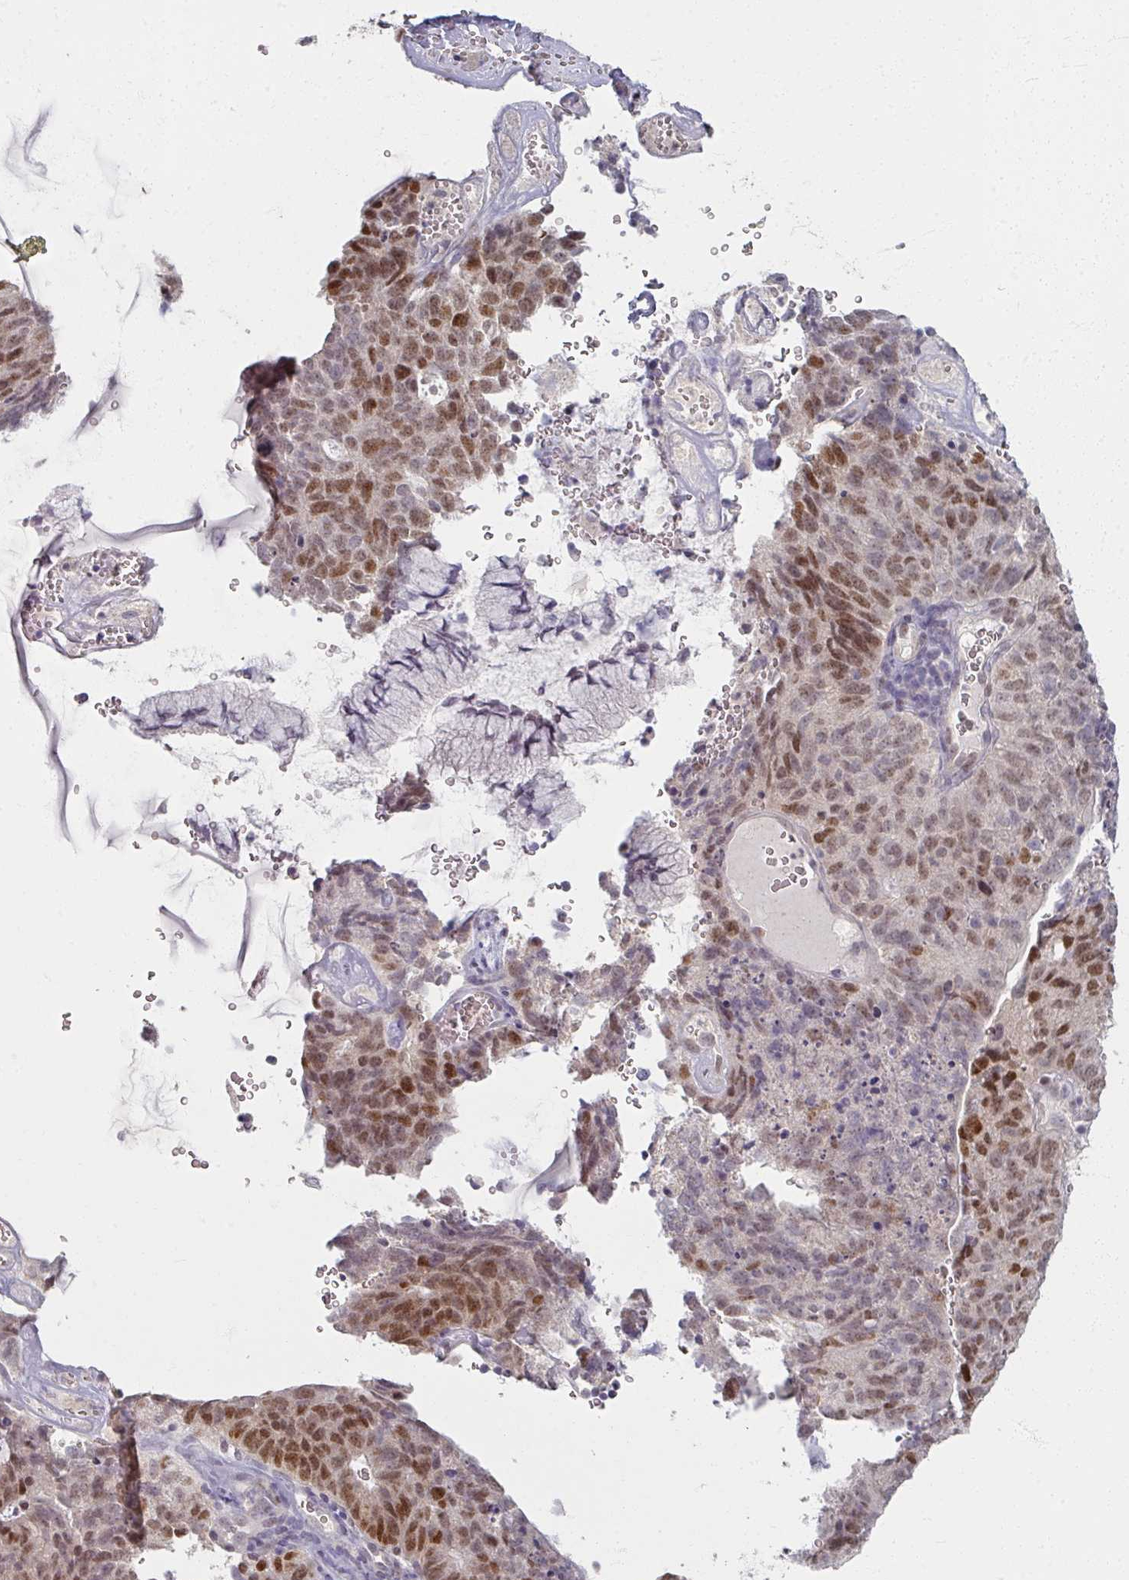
{"staining": {"intensity": "moderate", "quantity": ">75%", "location": "nuclear"}, "tissue": "cervical cancer", "cell_type": "Tumor cells", "image_type": "cancer", "snomed": [{"axis": "morphology", "description": "Adenocarcinoma, NOS"}, {"axis": "topography", "description": "Cervix"}], "caption": "Moderate nuclear staining for a protein is present in approximately >75% of tumor cells of cervical adenocarcinoma using immunohistochemistry (IHC).", "gene": "SOX11", "patient": {"sex": "female", "age": 38}}